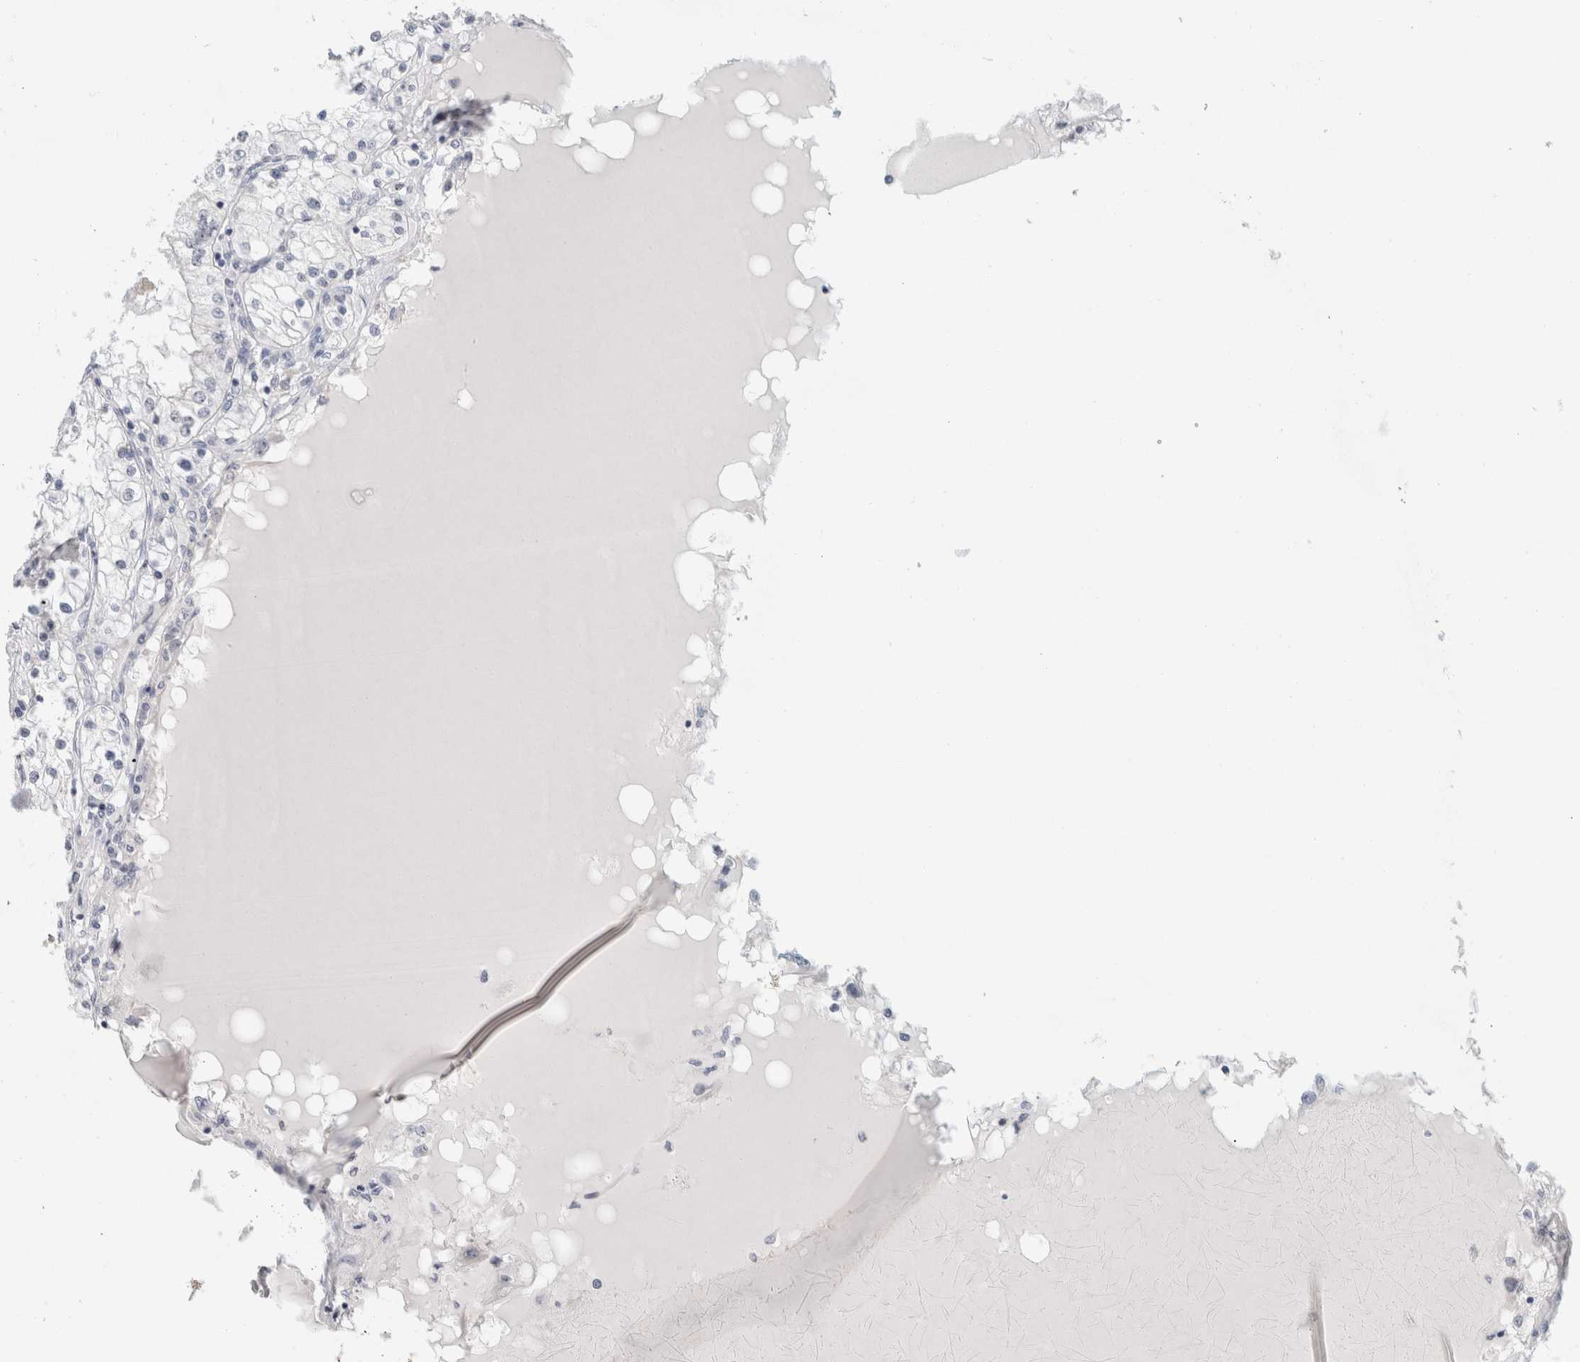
{"staining": {"intensity": "negative", "quantity": "none", "location": "none"}, "tissue": "renal cancer", "cell_type": "Tumor cells", "image_type": "cancer", "snomed": [{"axis": "morphology", "description": "Adenocarcinoma, NOS"}, {"axis": "topography", "description": "Kidney"}], "caption": "High magnification brightfield microscopy of renal cancer stained with DAB (brown) and counterstained with hematoxylin (blue): tumor cells show no significant expression.", "gene": "CASP6", "patient": {"sex": "male", "age": 68}}